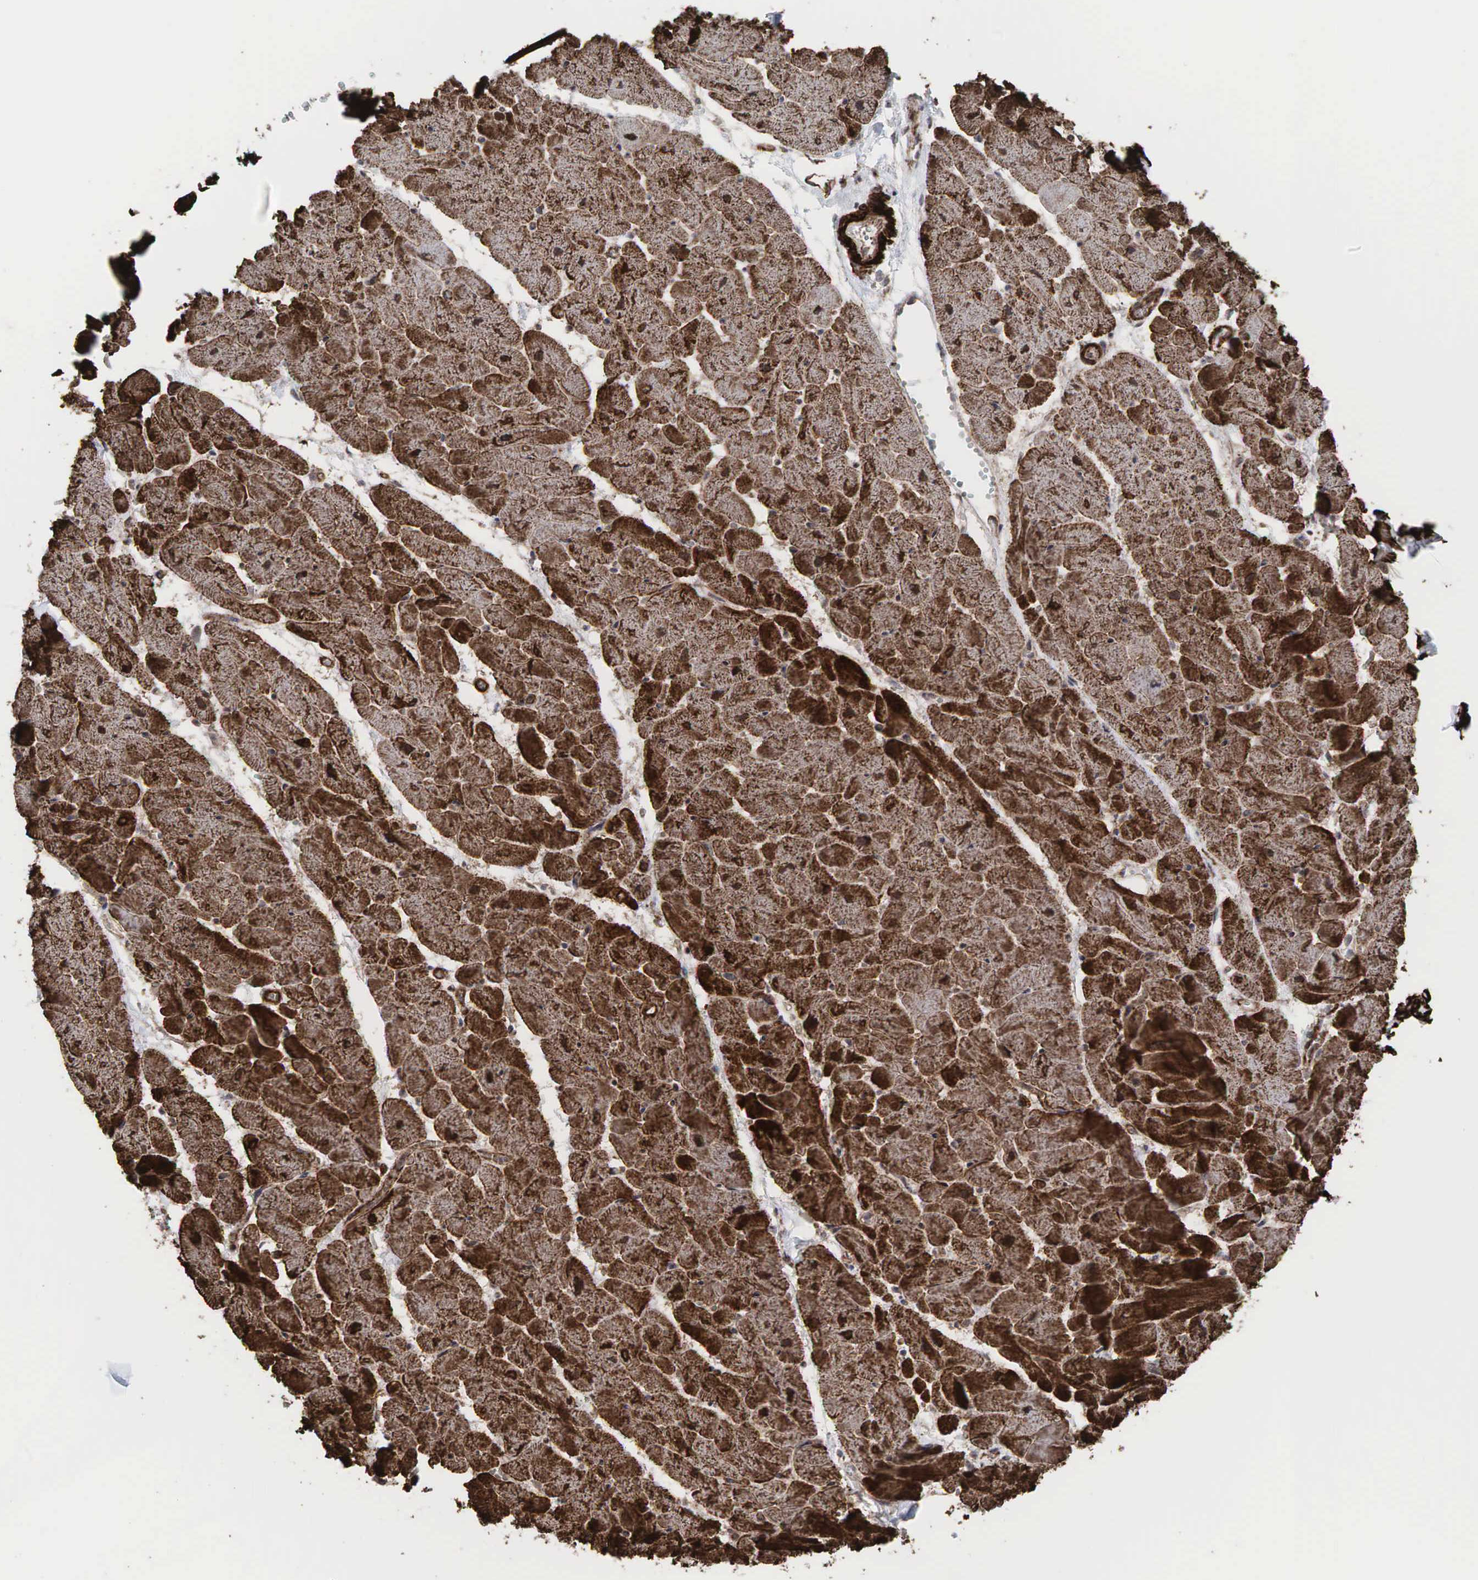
{"staining": {"intensity": "strong", "quantity": ">75%", "location": "cytoplasmic/membranous"}, "tissue": "heart muscle", "cell_type": "Cardiomyocytes", "image_type": "normal", "snomed": [{"axis": "morphology", "description": "Normal tissue, NOS"}, {"axis": "topography", "description": "Heart"}], "caption": "Immunohistochemistry of normal human heart muscle shows high levels of strong cytoplasmic/membranous positivity in about >75% of cardiomyocytes. Nuclei are stained in blue.", "gene": "GPRASP1", "patient": {"sex": "female", "age": 19}}